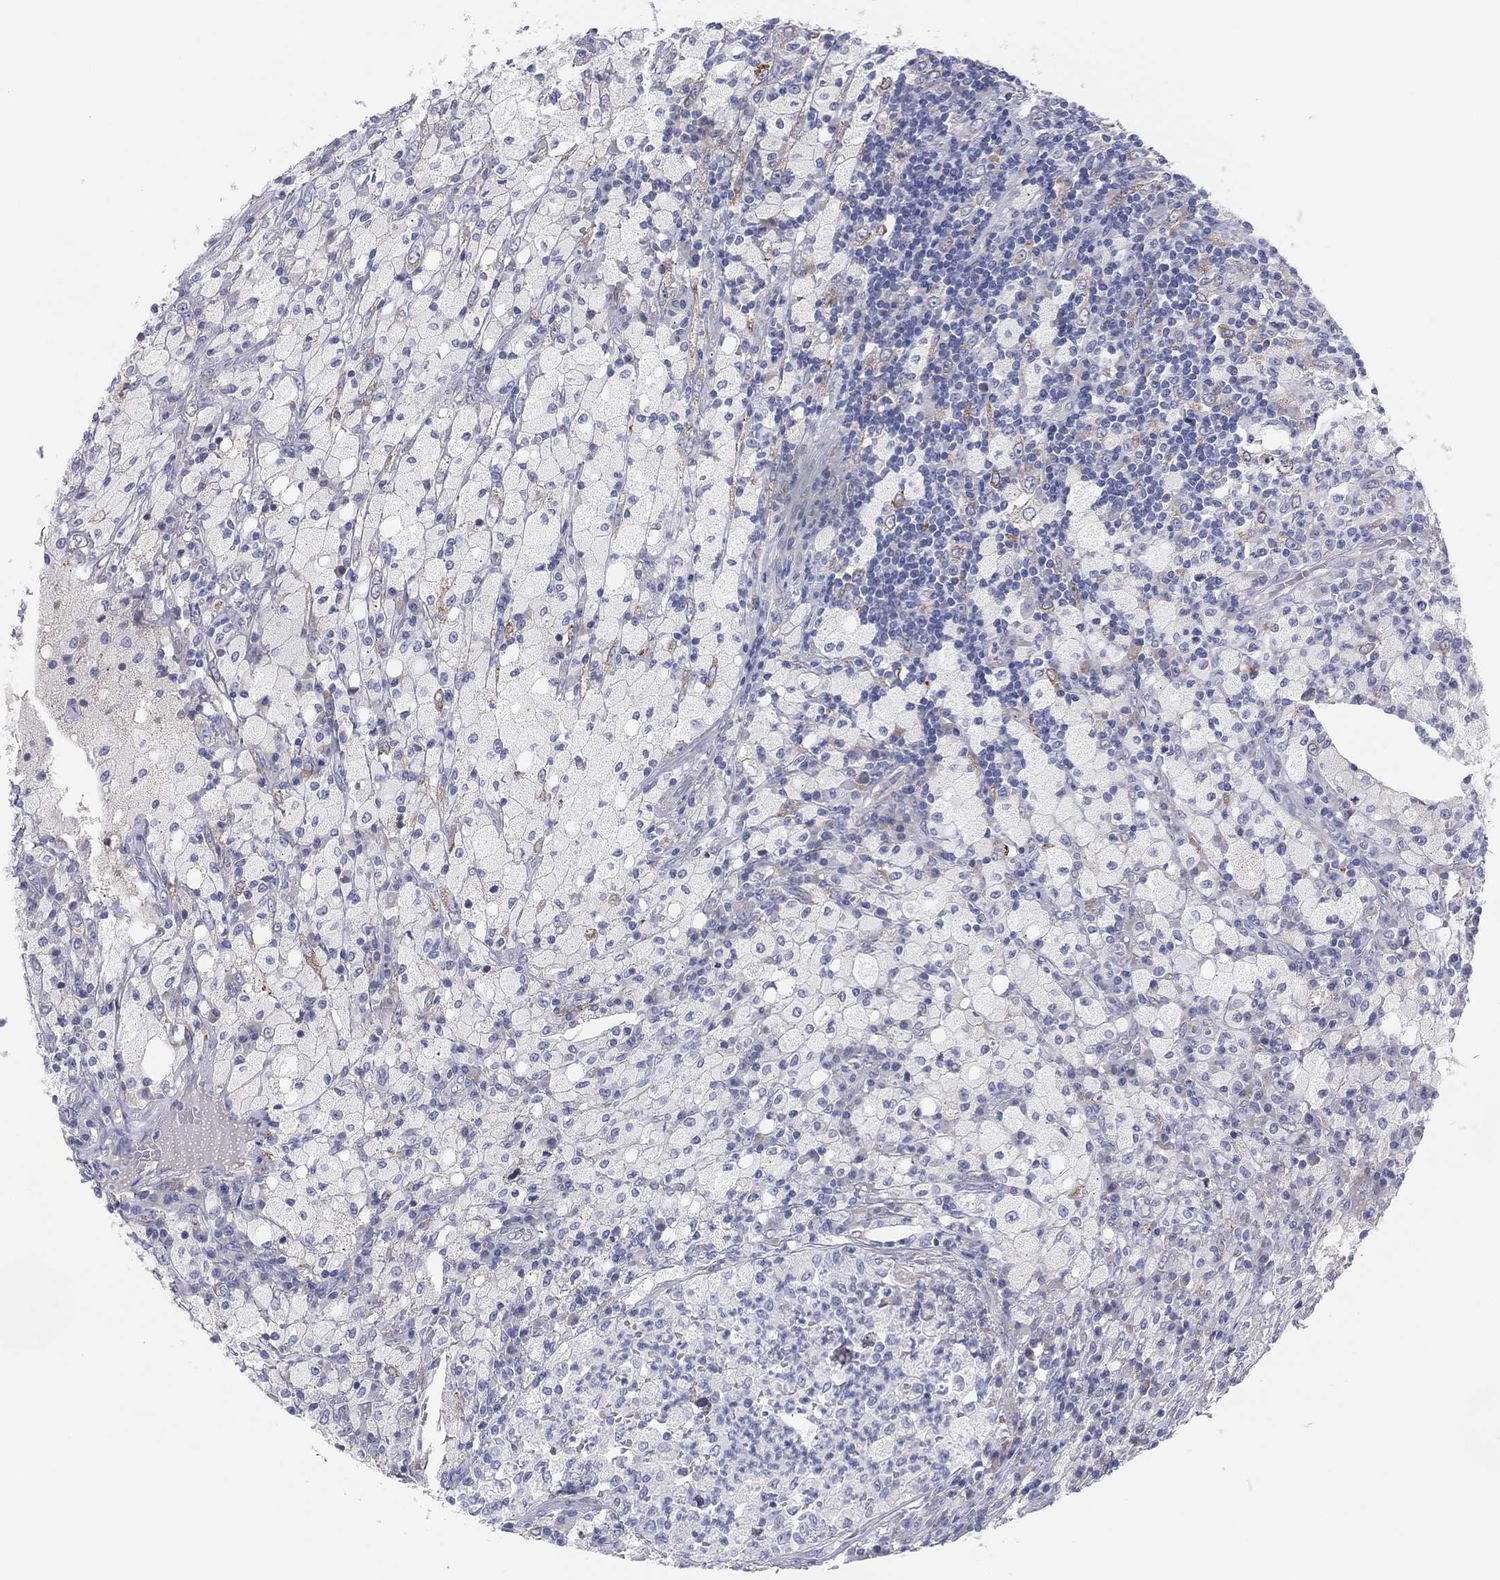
{"staining": {"intensity": "negative", "quantity": "none", "location": "none"}, "tissue": "testis cancer", "cell_type": "Tumor cells", "image_type": "cancer", "snomed": [{"axis": "morphology", "description": "Necrosis, NOS"}, {"axis": "morphology", "description": "Carcinoma, Embryonal, NOS"}, {"axis": "topography", "description": "Testis"}], "caption": "Immunohistochemistry micrograph of embryonal carcinoma (testis) stained for a protein (brown), which exhibits no expression in tumor cells.", "gene": "MLF1", "patient": {"sex": "male", "age": 19}}